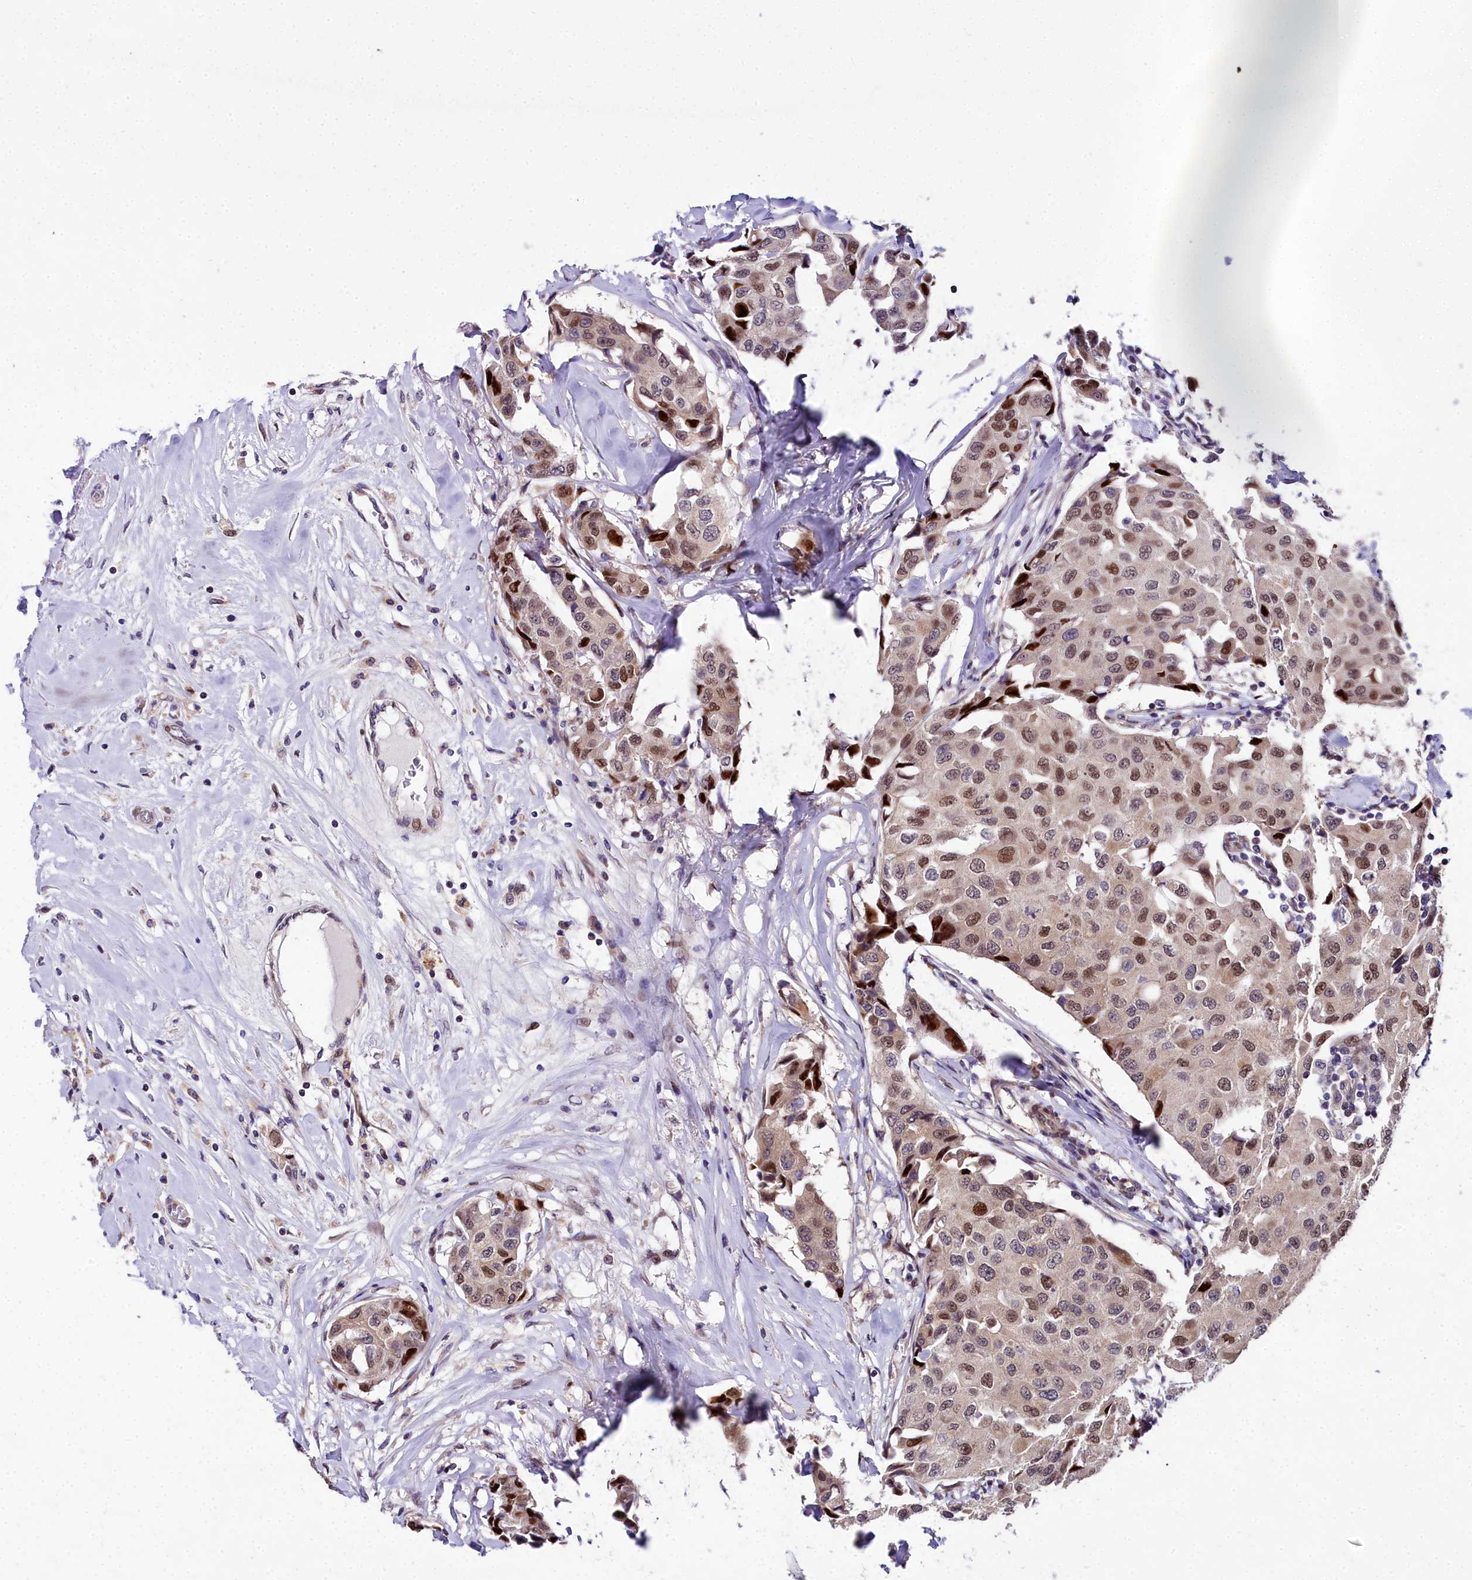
{"staining": {"intensity": "moderate", "quantity": "25%-75%", "location": "nuclear"}, "tissue": "breast cancer", "cell_type": "Tumor cells", "image_type": "cancer", "snomed": [{"axis": "morphology", "description": "Duct carcinoma"}, {"axis": "topography", "description": "Breast"}], "caption": "Breast invasive ductal carcinoma stained for a protein (brown) displays moderate nuclear positive positivity in approximately 25%-75% of tumor cells.", "gene": "AP1M1", "patient": {"sex": "female", "age": 80}}